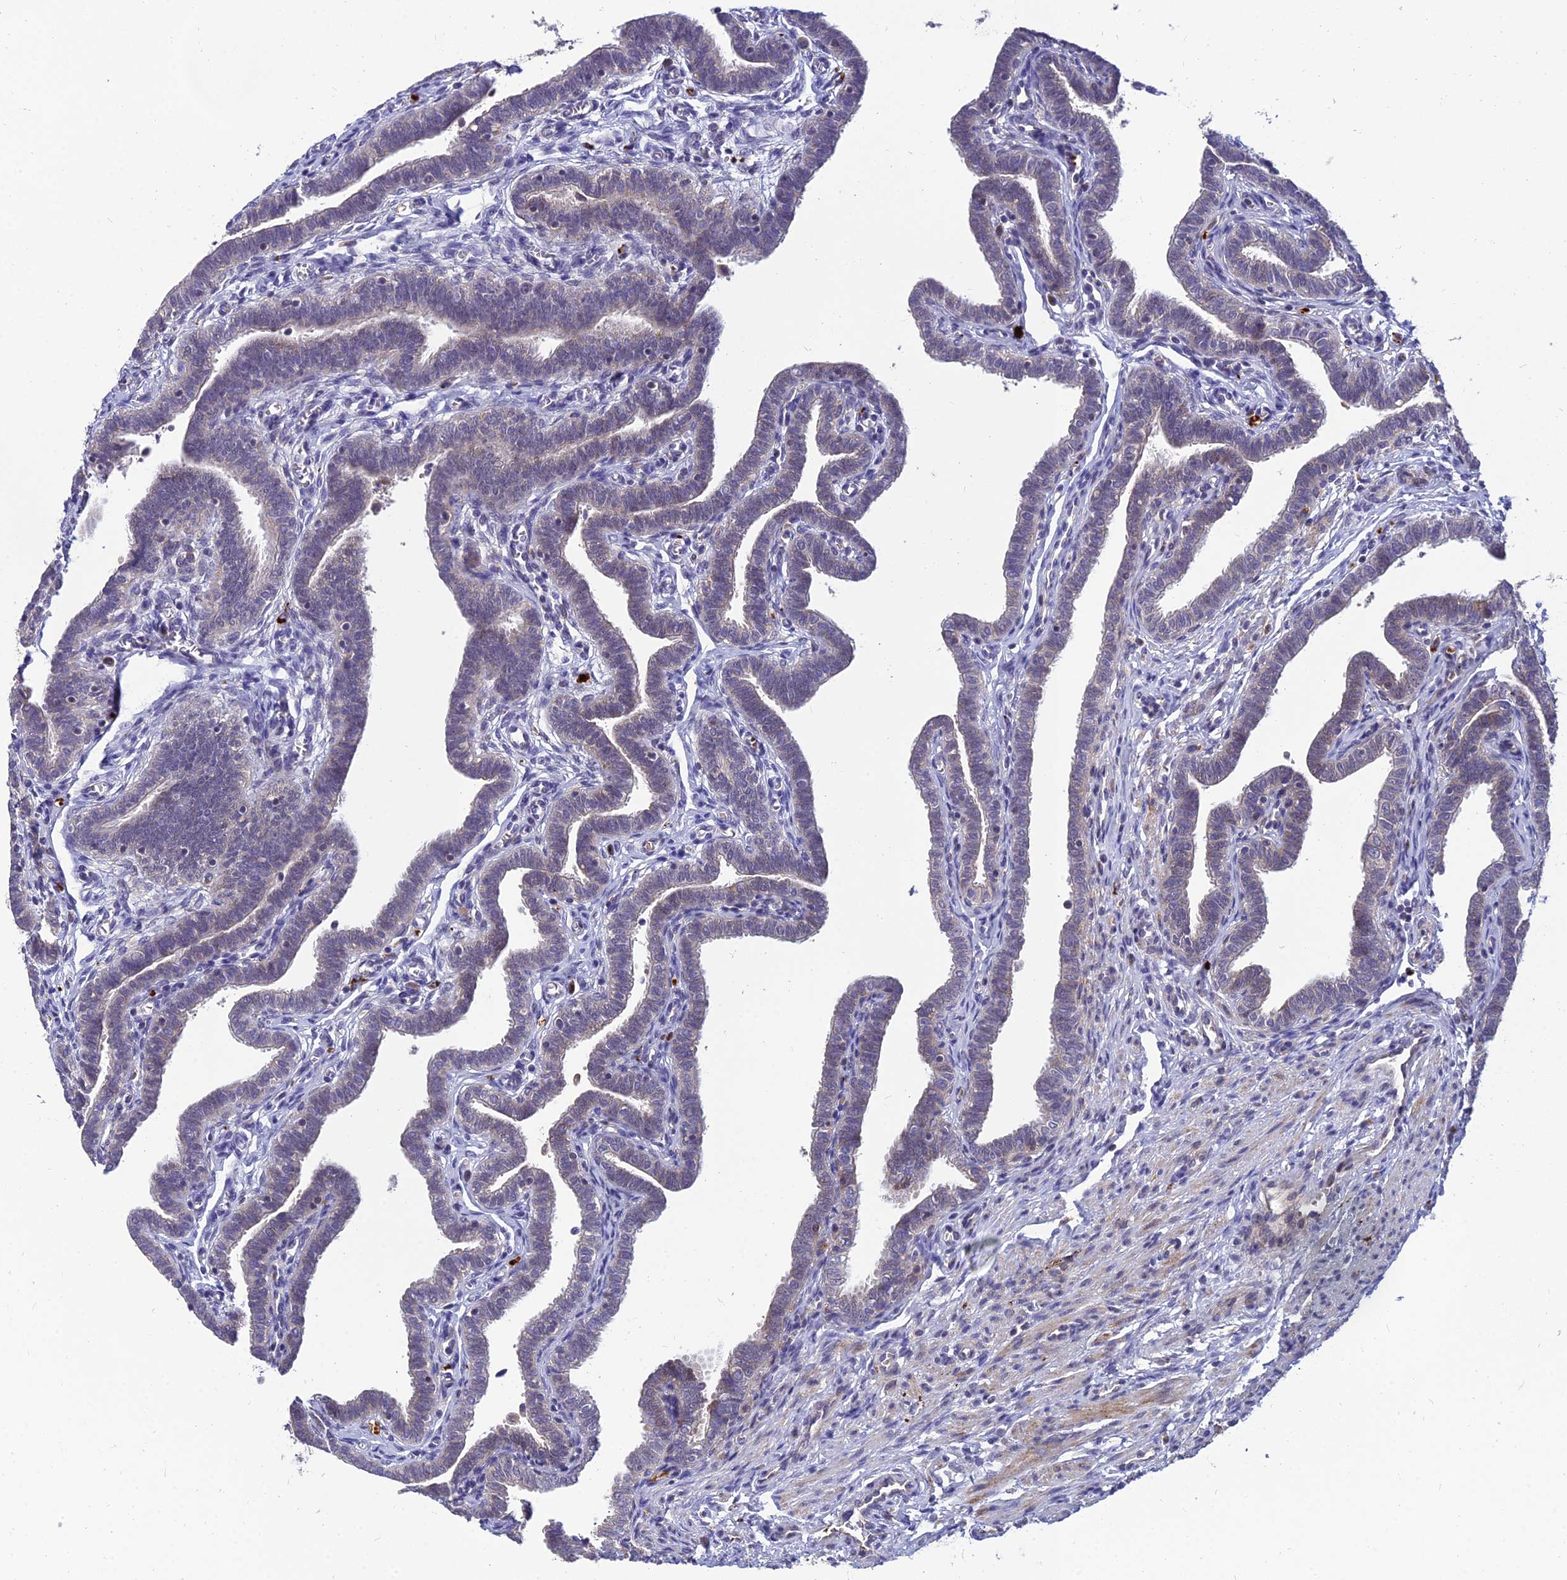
{"staining": {"intensity": "moderate", "quantity": "<25%", "location": "cytoplasmic/membranous"}, "tissue": "fallopian tube", "cell_type": "Glandular cells", "image_type": "normal", "snomed": [{"axis": "morphology", "description": "Normal tissue, NOS"}, {"axis": "topography", "description": "Fallopian tube"}], "caption": "Protein analysis of unremarkable fallopian tube demonstrates moderate cytoplasmic/membranous expression in approximately <25% of glandular cells.", "gene": "NPY", "patient": {"sex": "female", "age": 36}}